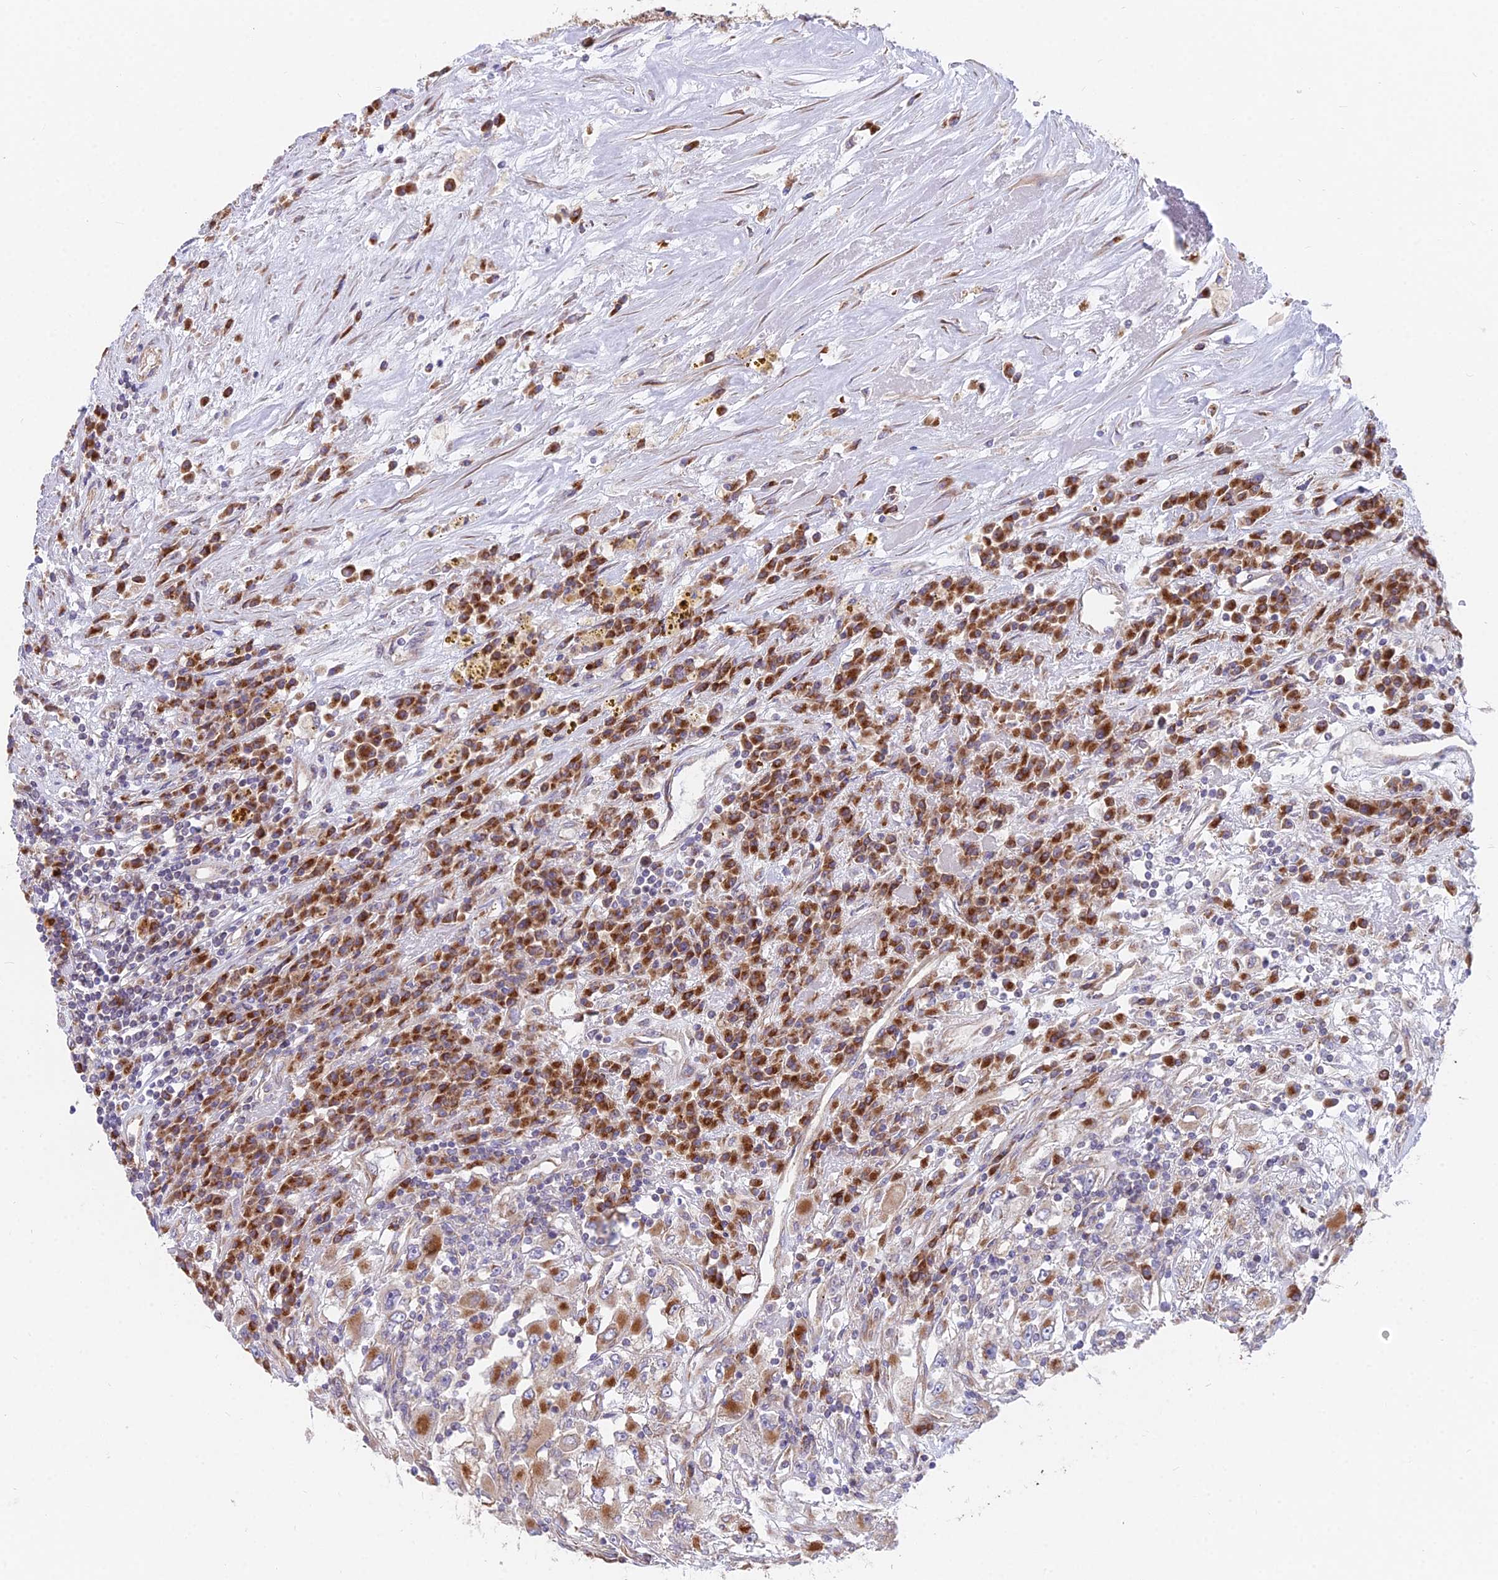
{"staining": {"intensity": "strong", "quantity": "25%-75%", "location": "cytoplasmic/membranous"}, "tissue": "renal cancer", "cell_type": "Tumor cells", "image_type": "cancer", "snomed": [{"axis": "morphology", "description": "Adenocarcinoma, NOS"}, {"axis": "topography", "description": "Kidney"}], "caption": "Renal adenocarcinoma stained for a protein (brown) exhibits strong cytoplasmic/membranous positive expression in approximately 25%-75% of tumor cells.", "gene": "TBC1D20", "patient": {"sex": "female", "age": 52}}